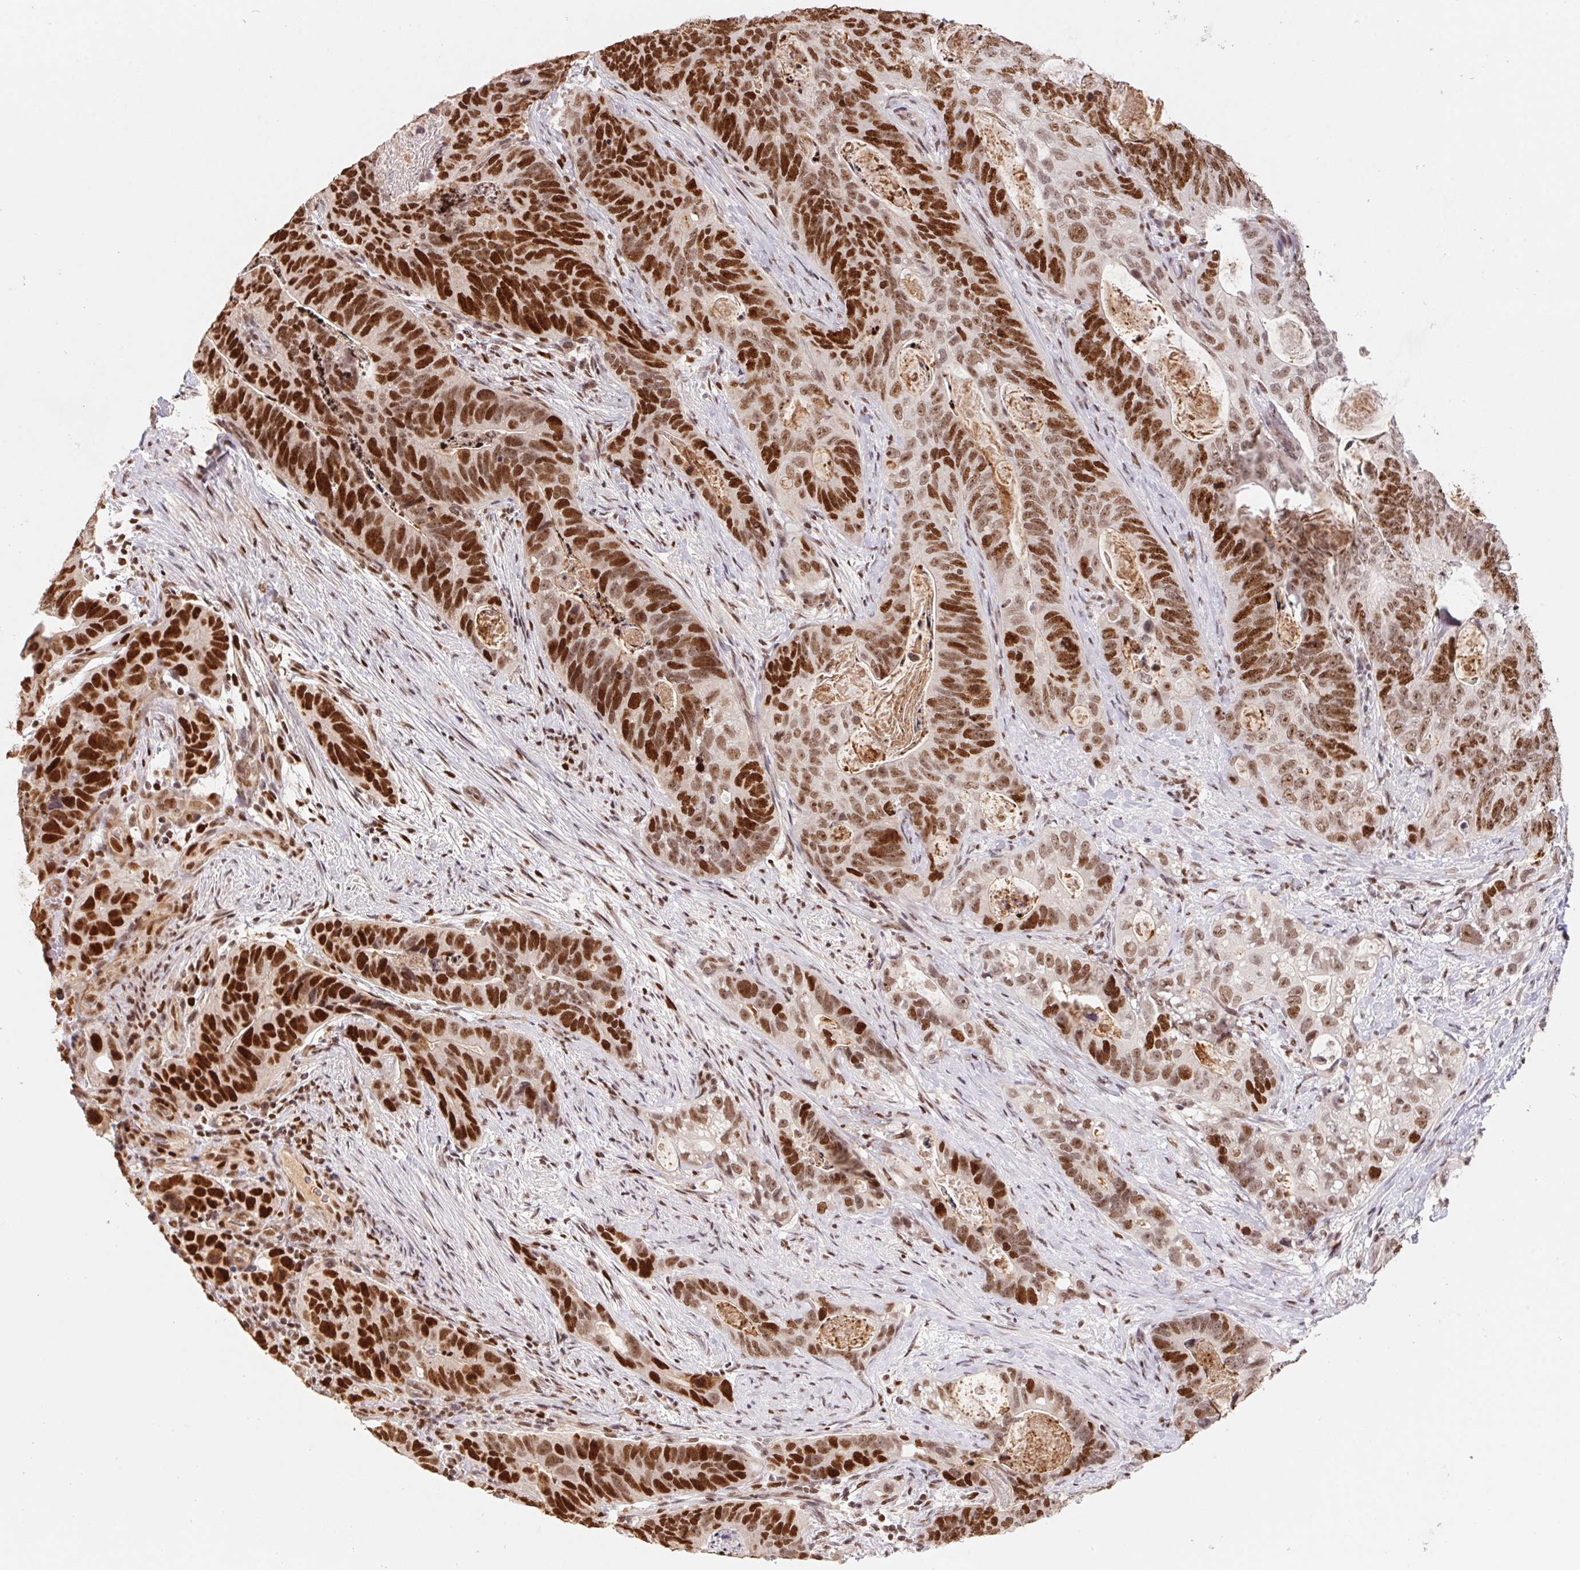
{"staining": {"intensity": "strong", "quantity": ">75%", "location": "nuclear"}, "tissue": "stomach cancer", "cell_type": "Tumor cells", "image_type": "cancer", "snomed": [{"axis": "morphology", "description": "Normal tissue, NOS"}, {"axis": "morphology", "description": "Adenocarcinoma, NOS"}, {"axis": "topography", "description": "Stomach"}], "caption": "Human stomach adenocarcinoma stained with a brown dye exhibits strong nuclear positive staining in about >75% of tumor cells.", "gene": "POLD3", "patient": {"sex": "female", "age": 89}}